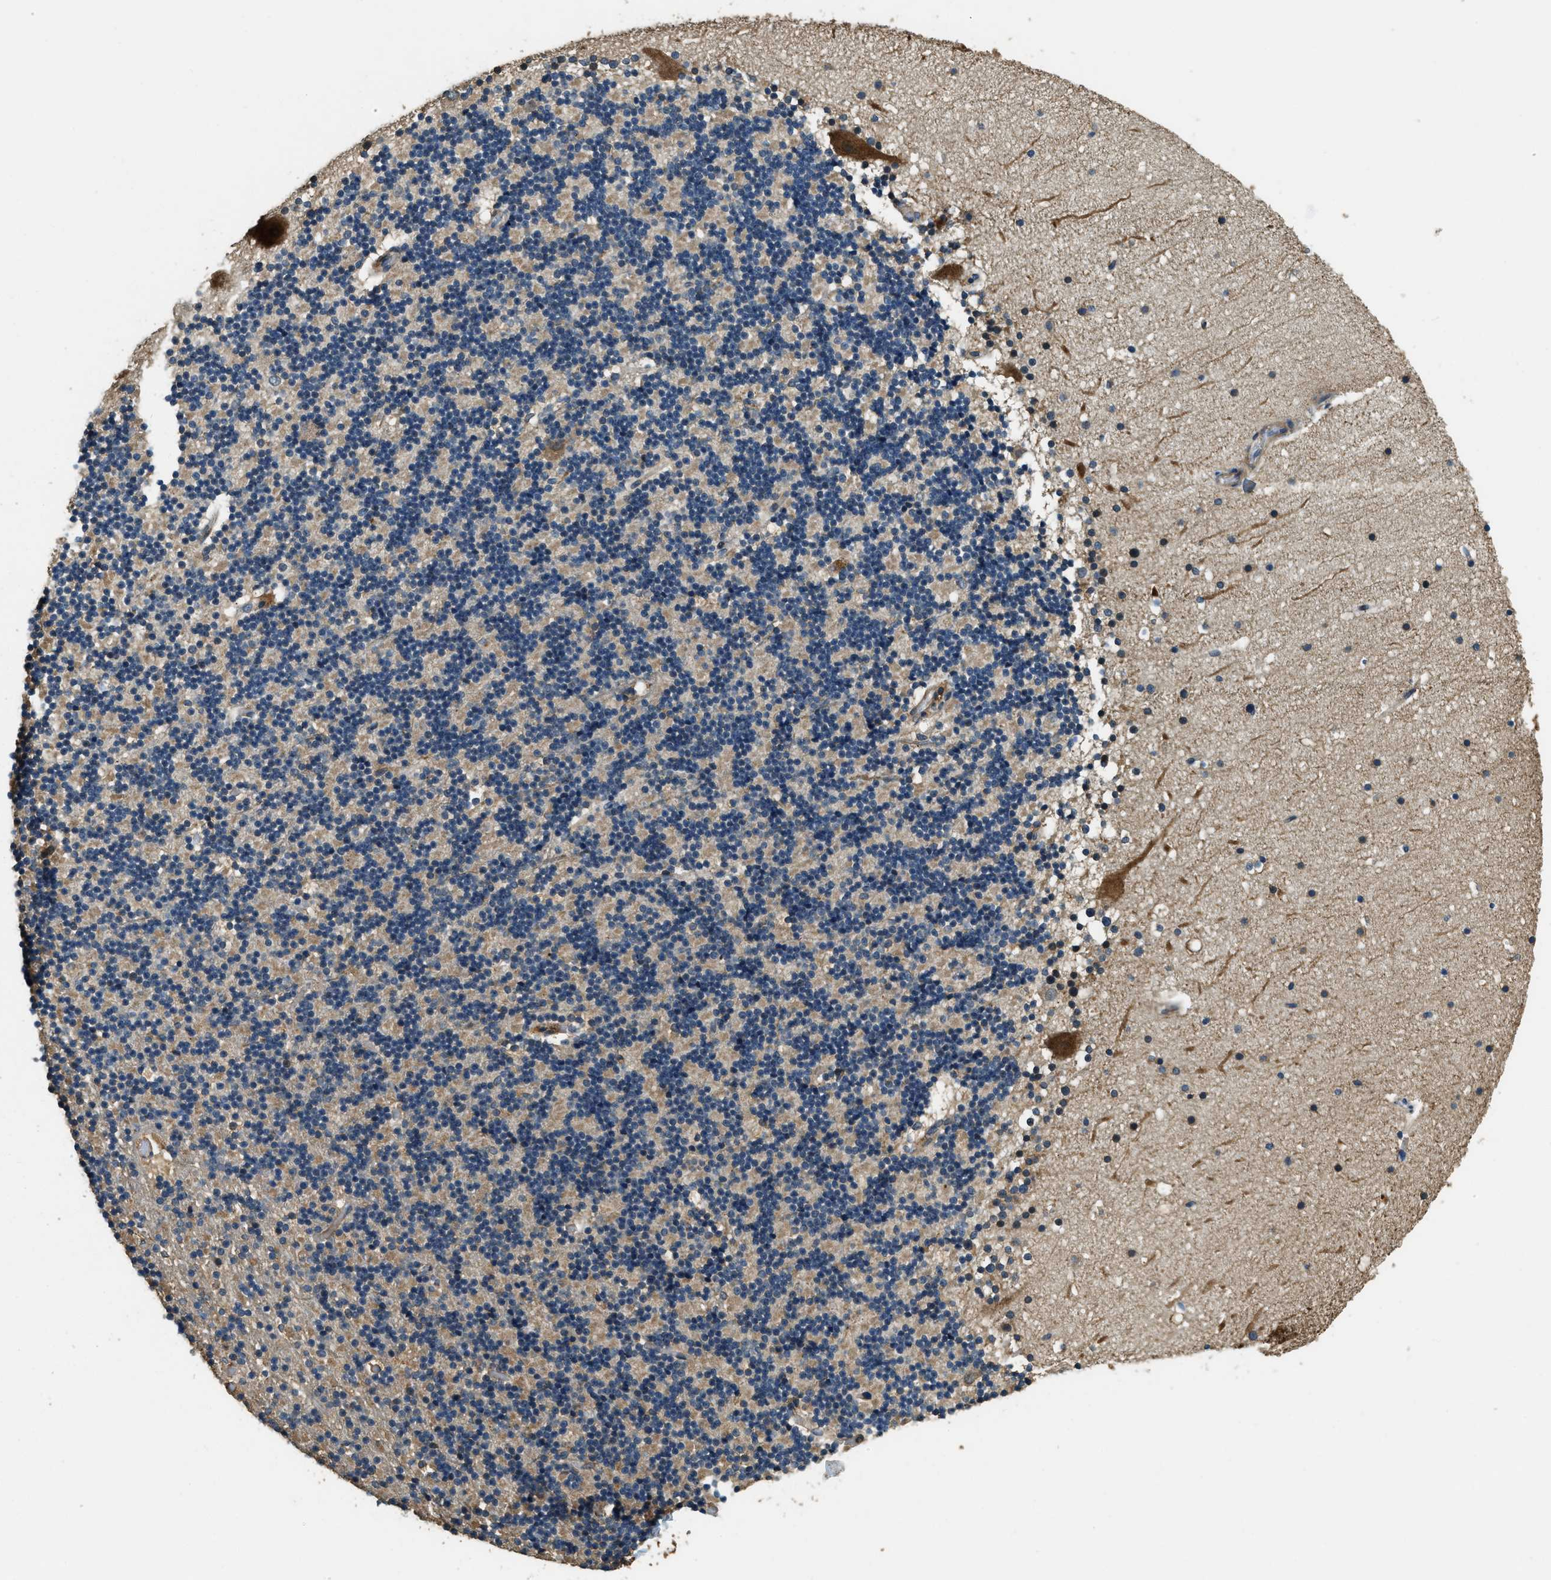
{"staining": {"intensity": "weak", "quantity": "25%-75%", "location": "cytoplasmic/membranous"}, "tissue": "cerebellum", "cell_type": "Cells in granular layer", "image_type": "normal", "snomed": [{"axis": "morphology", "description": "Normal tissue, NOS"}, {"axis": "topography", "description": "Cerebellum"}], "caption": "Protein staining shows weak cytoplasmic/membranous expression in about 25%-75% of cells in granular layer in unremarkable cerebellum.", "gene": "ERGIC1", "patient": {"sex": "male", "age": 57}}